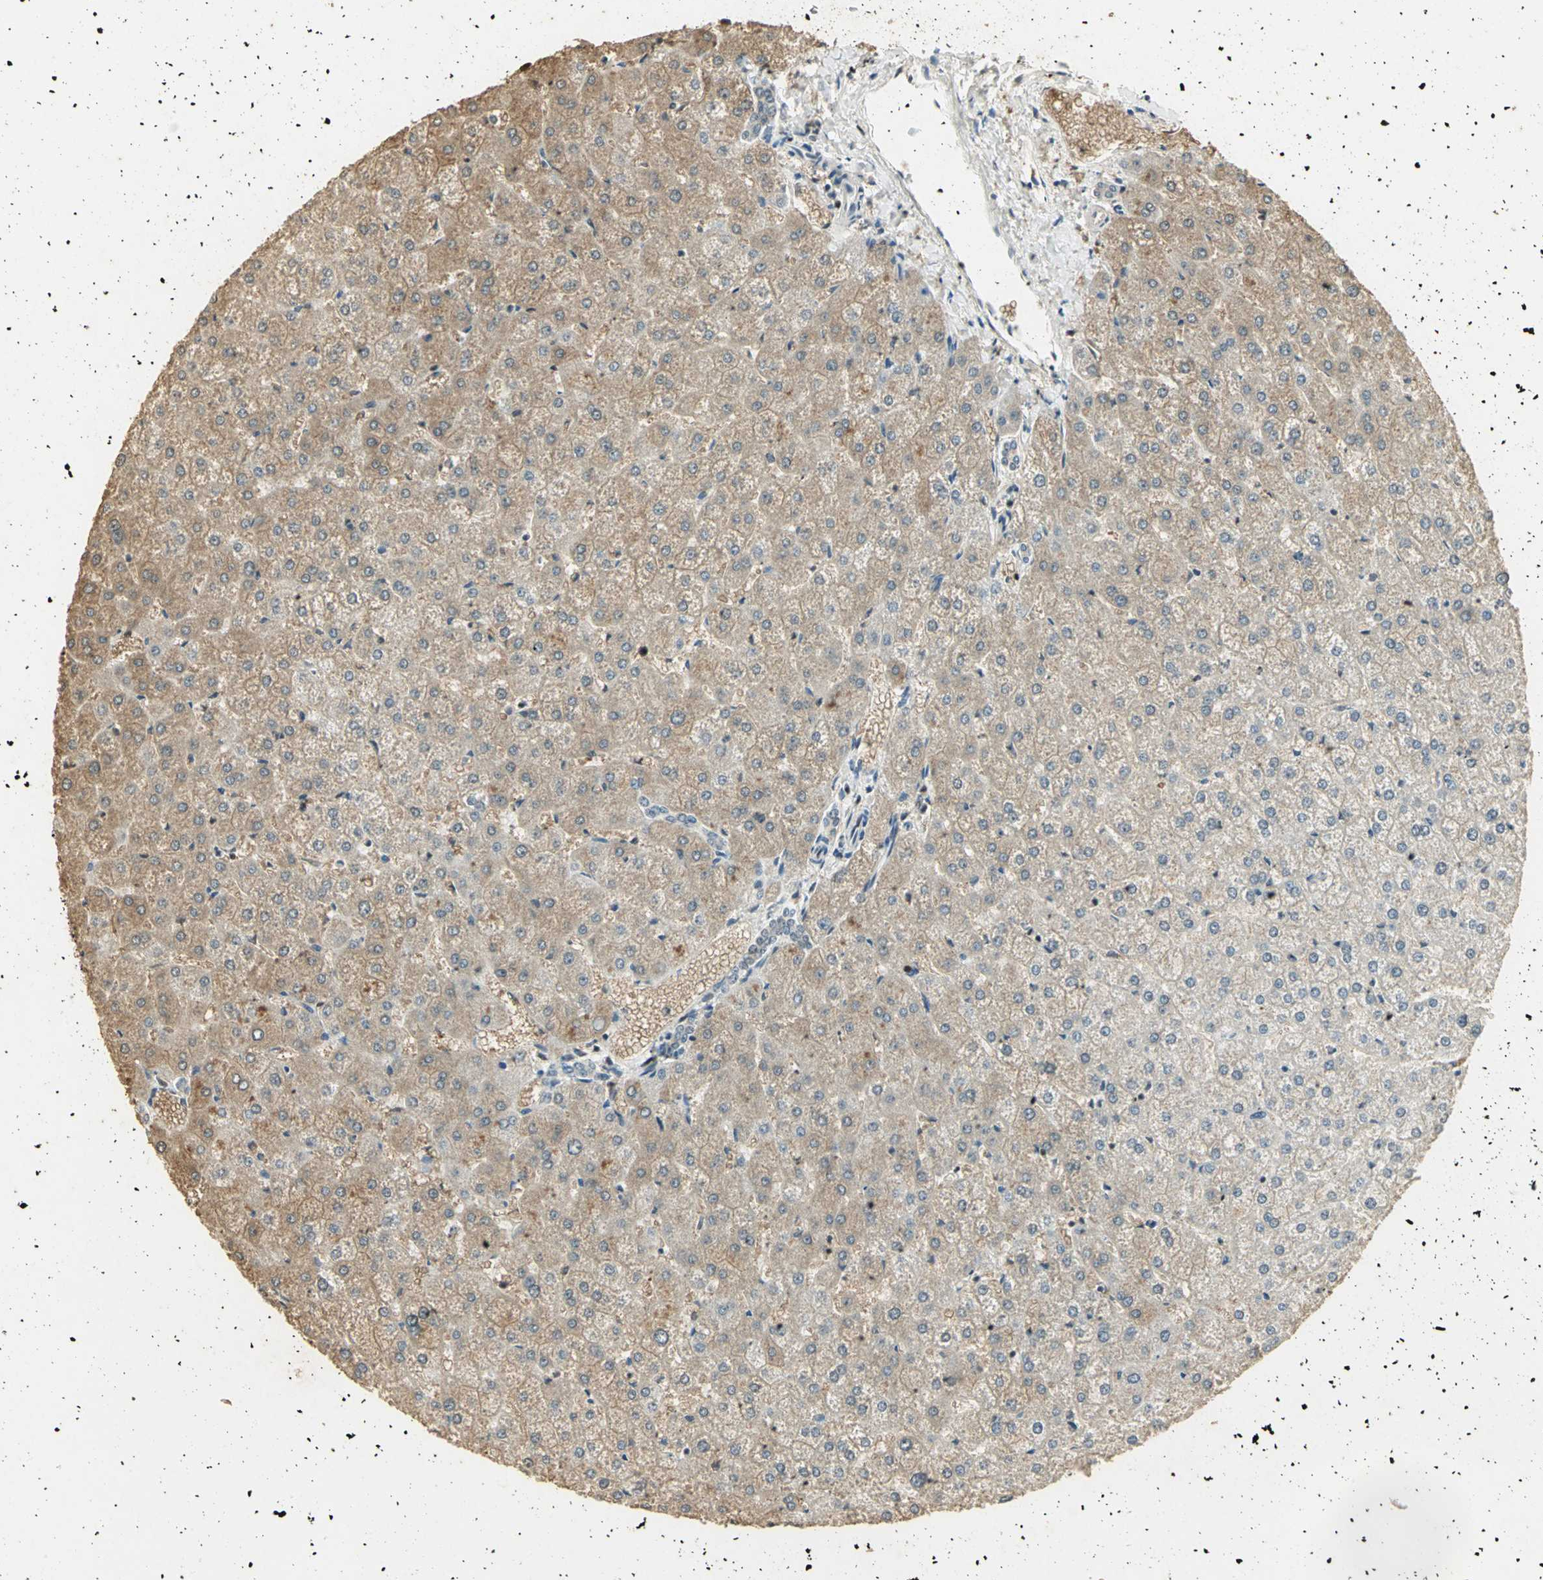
{"staining": {"intensity": "negative", "quantity": "none", "location": "none"}, "tissue": "liver", "cell_type": "Cholangiocytes", "image_type": "normal", "snomed": [{"axis": "morphology", "description": "Normal tissue, NOS"}, {"axis": "topography", "description": "Liver"}], "caption": "High power microscopy image of an immunohistochemistry micrograph of benign liver, revealing no significant expression in cholangiocytes.", "gene": "ELF1", "patient": {"sex": "female", "age": 32}}